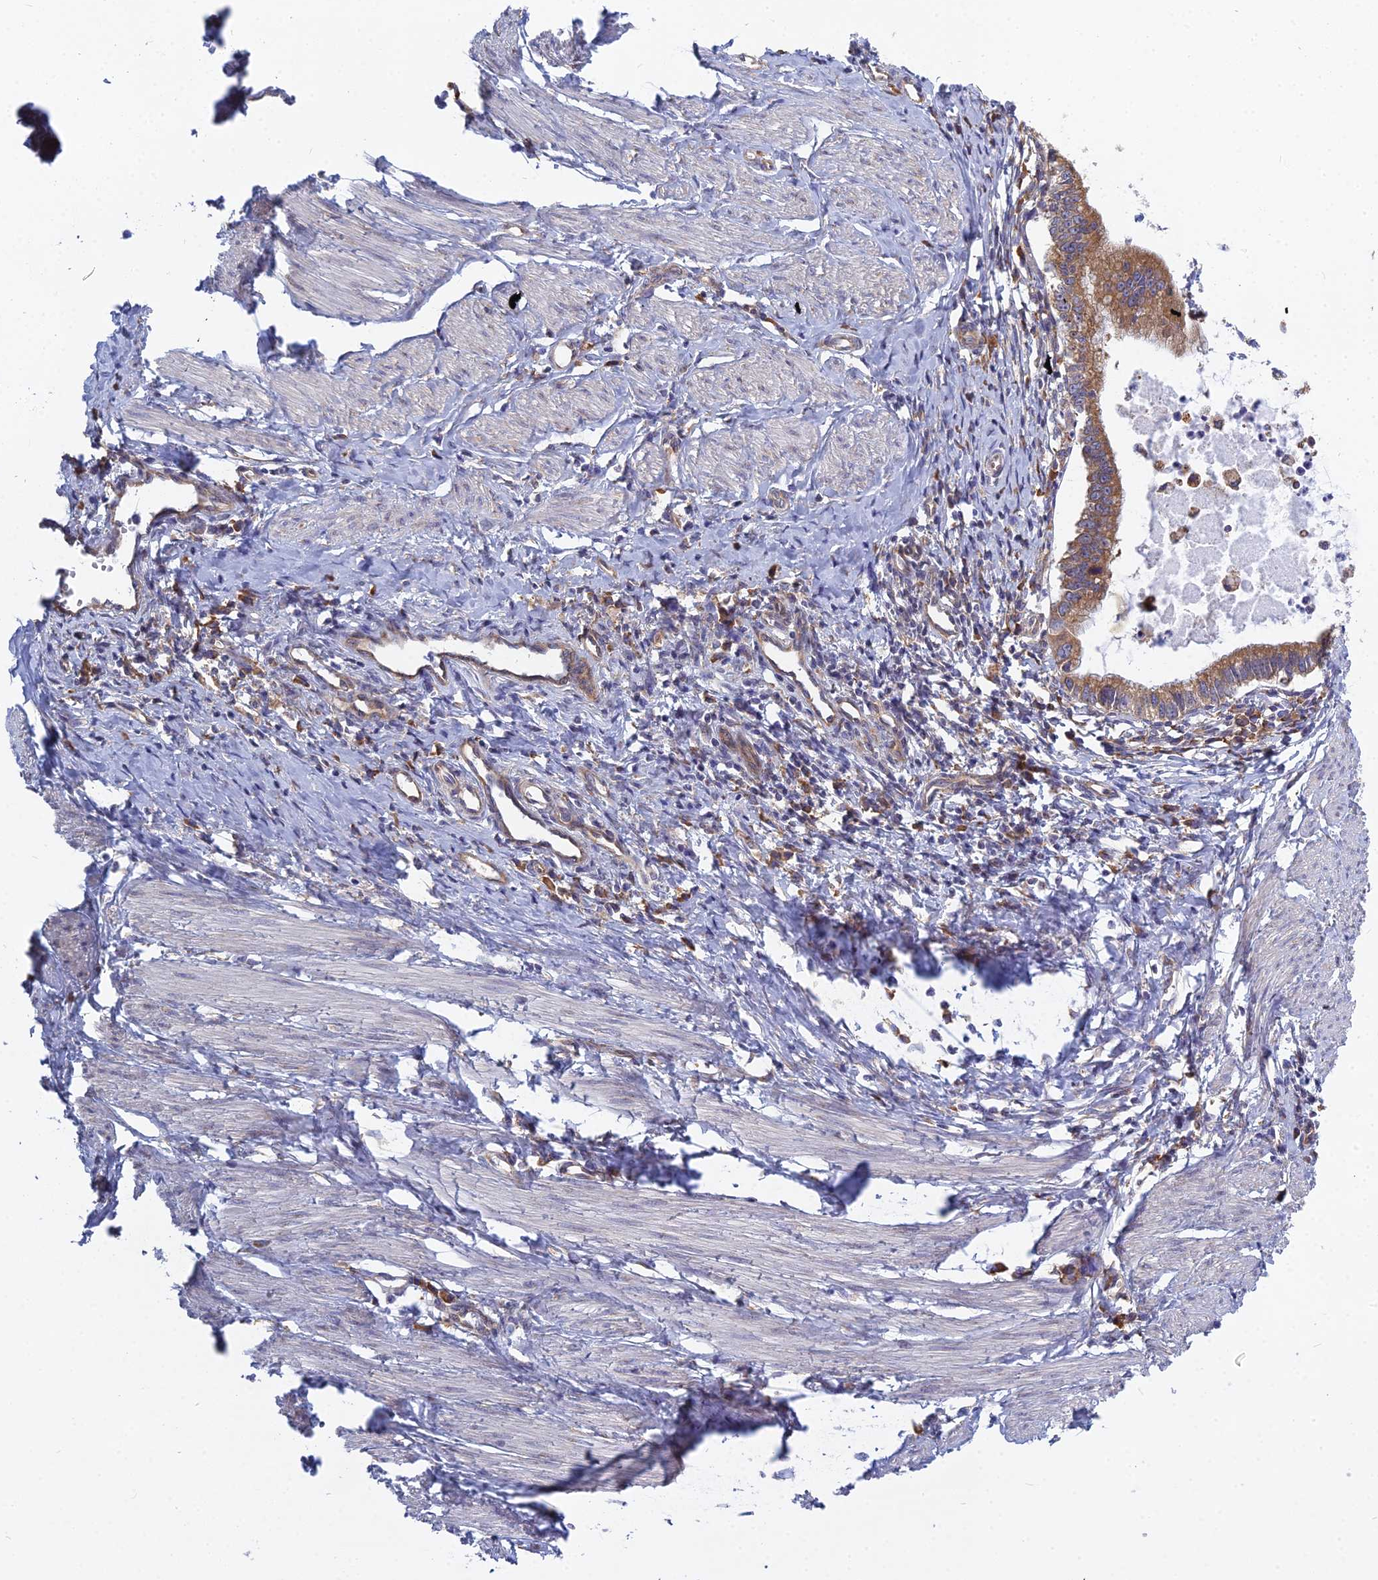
{"staining": {"intensity": "moderate", "quantity": ">75%", "location": "cytoplasmic/membranous"}, "tissue": "cervical cancer", "cell_type": "Tumor cells", "image_type": "cancer", "snomed": [{"axis": "morphology", "description": "Adenocarcinoma, NOS"}, {"axis": "topography", "description": "Cervix"}], "caption": "IHC of human cervical adenocarcinoma demonstrates medium levels of moderate cytoplasmic/membranous expression in about >75% of tumor cells.", "gene": "KIAA1143", "patient": {"sex": "female", "age": 36}}